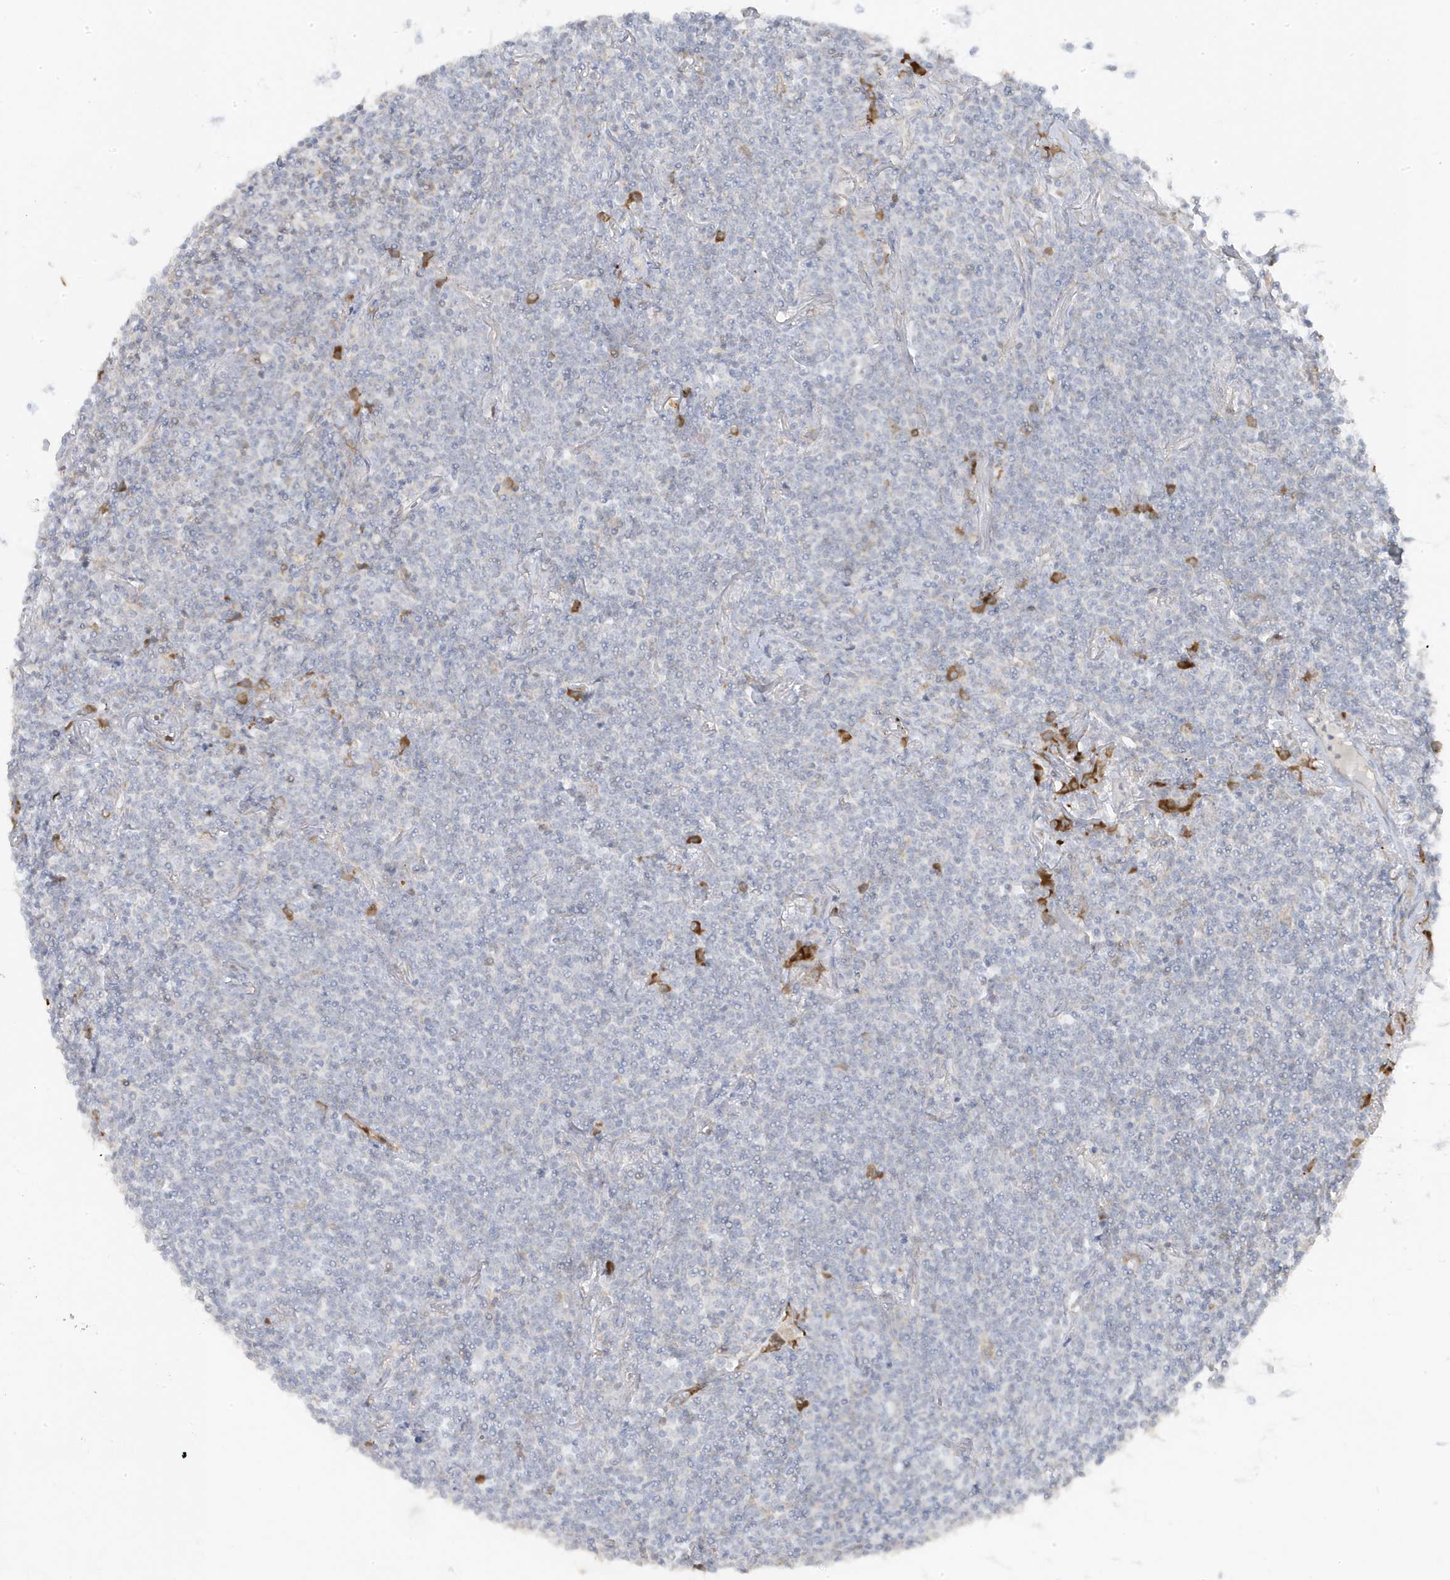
{"staining": {"intensity": "negative", "quantity": "none", "location": "none"}, "tissue": "lymphoma", "cell_type": "Tumor cells", "image_type": "cancer", "snomed": [{"axis": "morphology", "description": "Malignant lymphoma, non-Hodgkin's type, Low grade"}, {"axis": "topography", "description": "Lung"}], "caption": "This is an IHC photomicrograph of human lymphoma. There is no expression in tumor cells.", "gene": "ZNF654", "patient": {"sex": "female", "age": 71}}